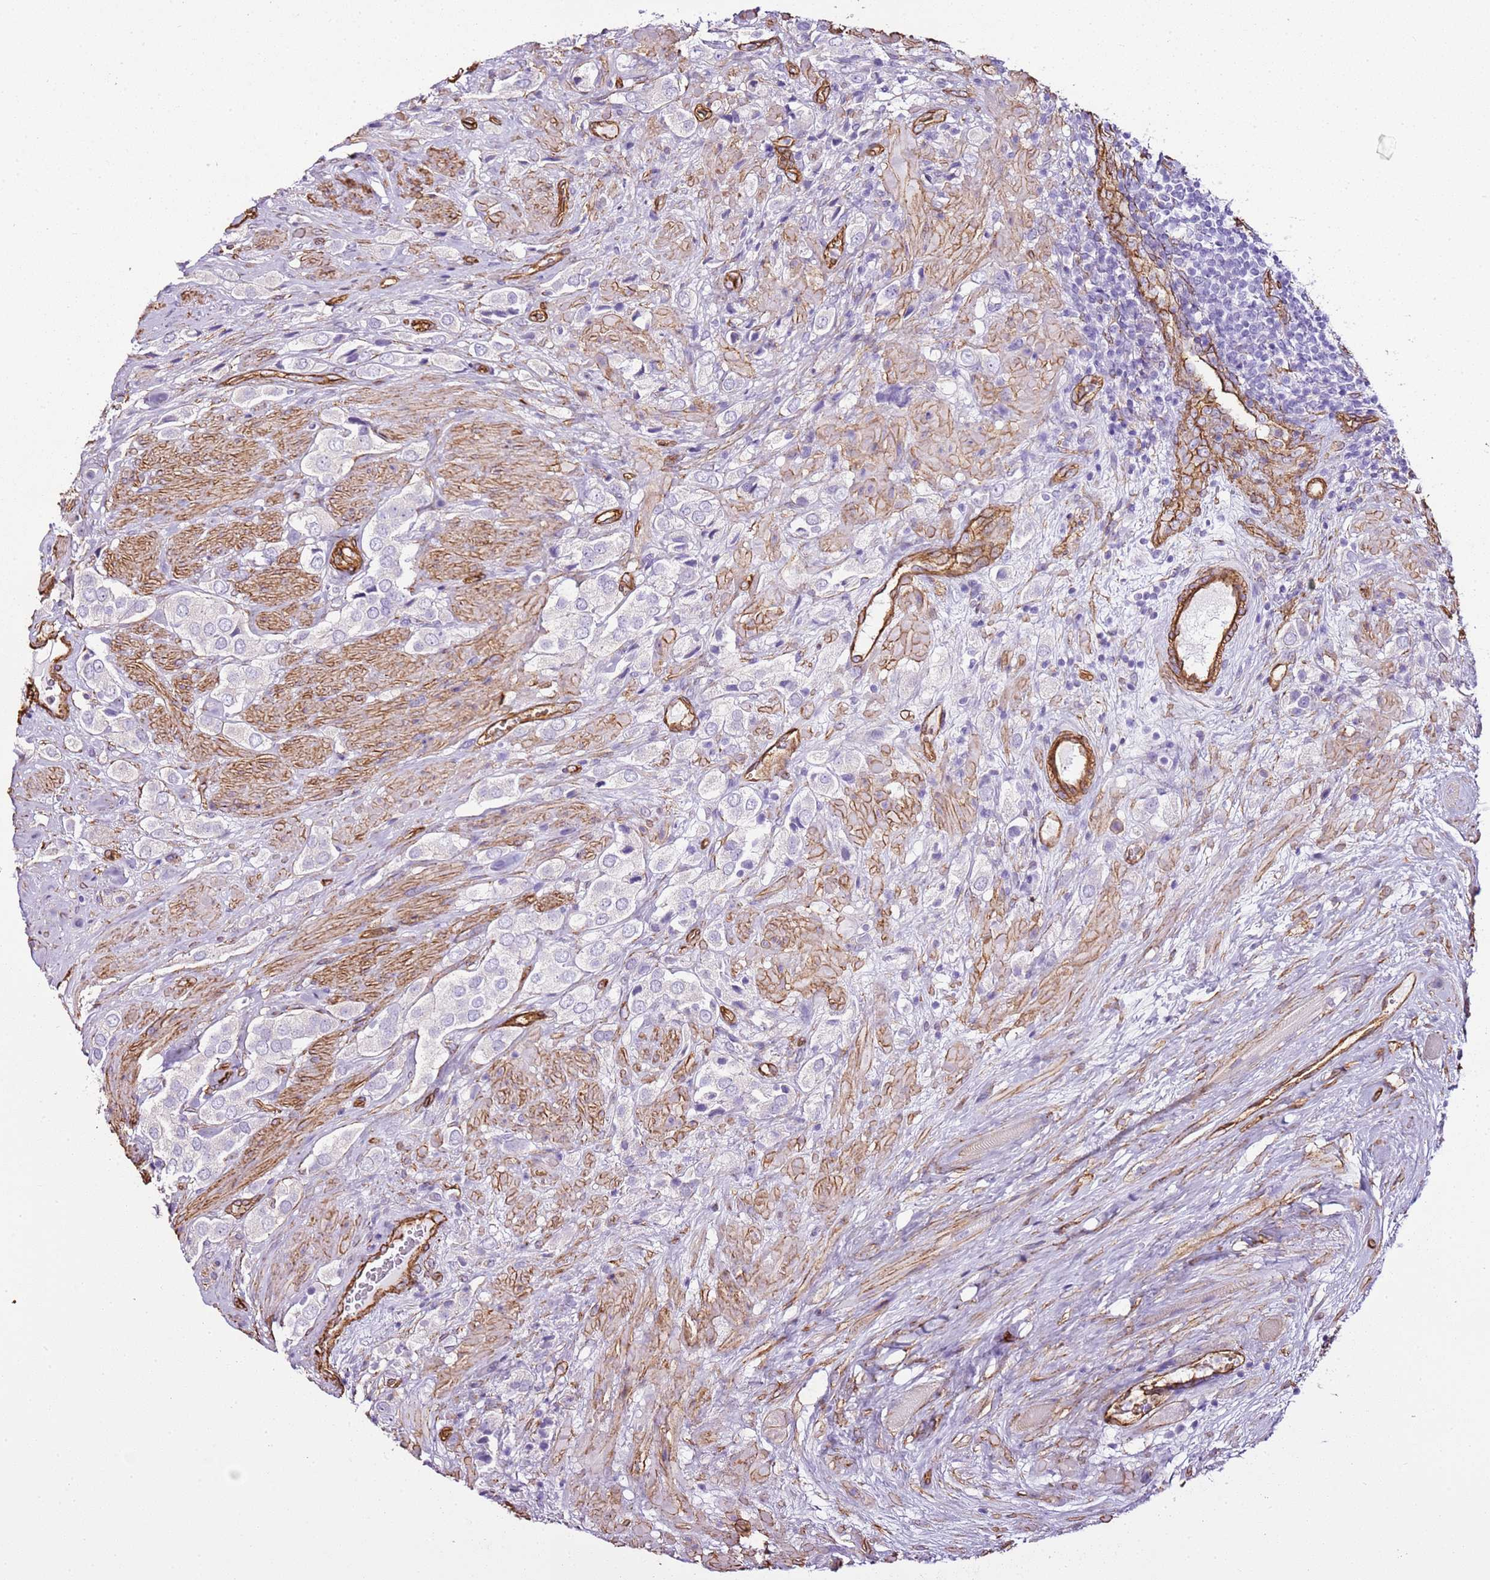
{"staining": {"intensity": "negative", "quantity": "none", "location": "none"}, "tissue": "prostate cancer", "cell_type": "Tumor cells", "image_type": "cancer", "snomed": [{"axis": "morphology", "description": "Adenocarcinoma, High grade"}, {"axis": "topography", "description": "Prostate and seminal vesicle, NOS"}], "caption": "There is no significant staining in tumor cells of prostate adenocarcinoma (high-grade). The staining is performed using DAB (3,3'-diaminobenzidine) brown chromogen with nuclei counter-stained in using hematoxylin.", "gene": "CTDSPL", "patient": {"sex": "male", "age": 64}}